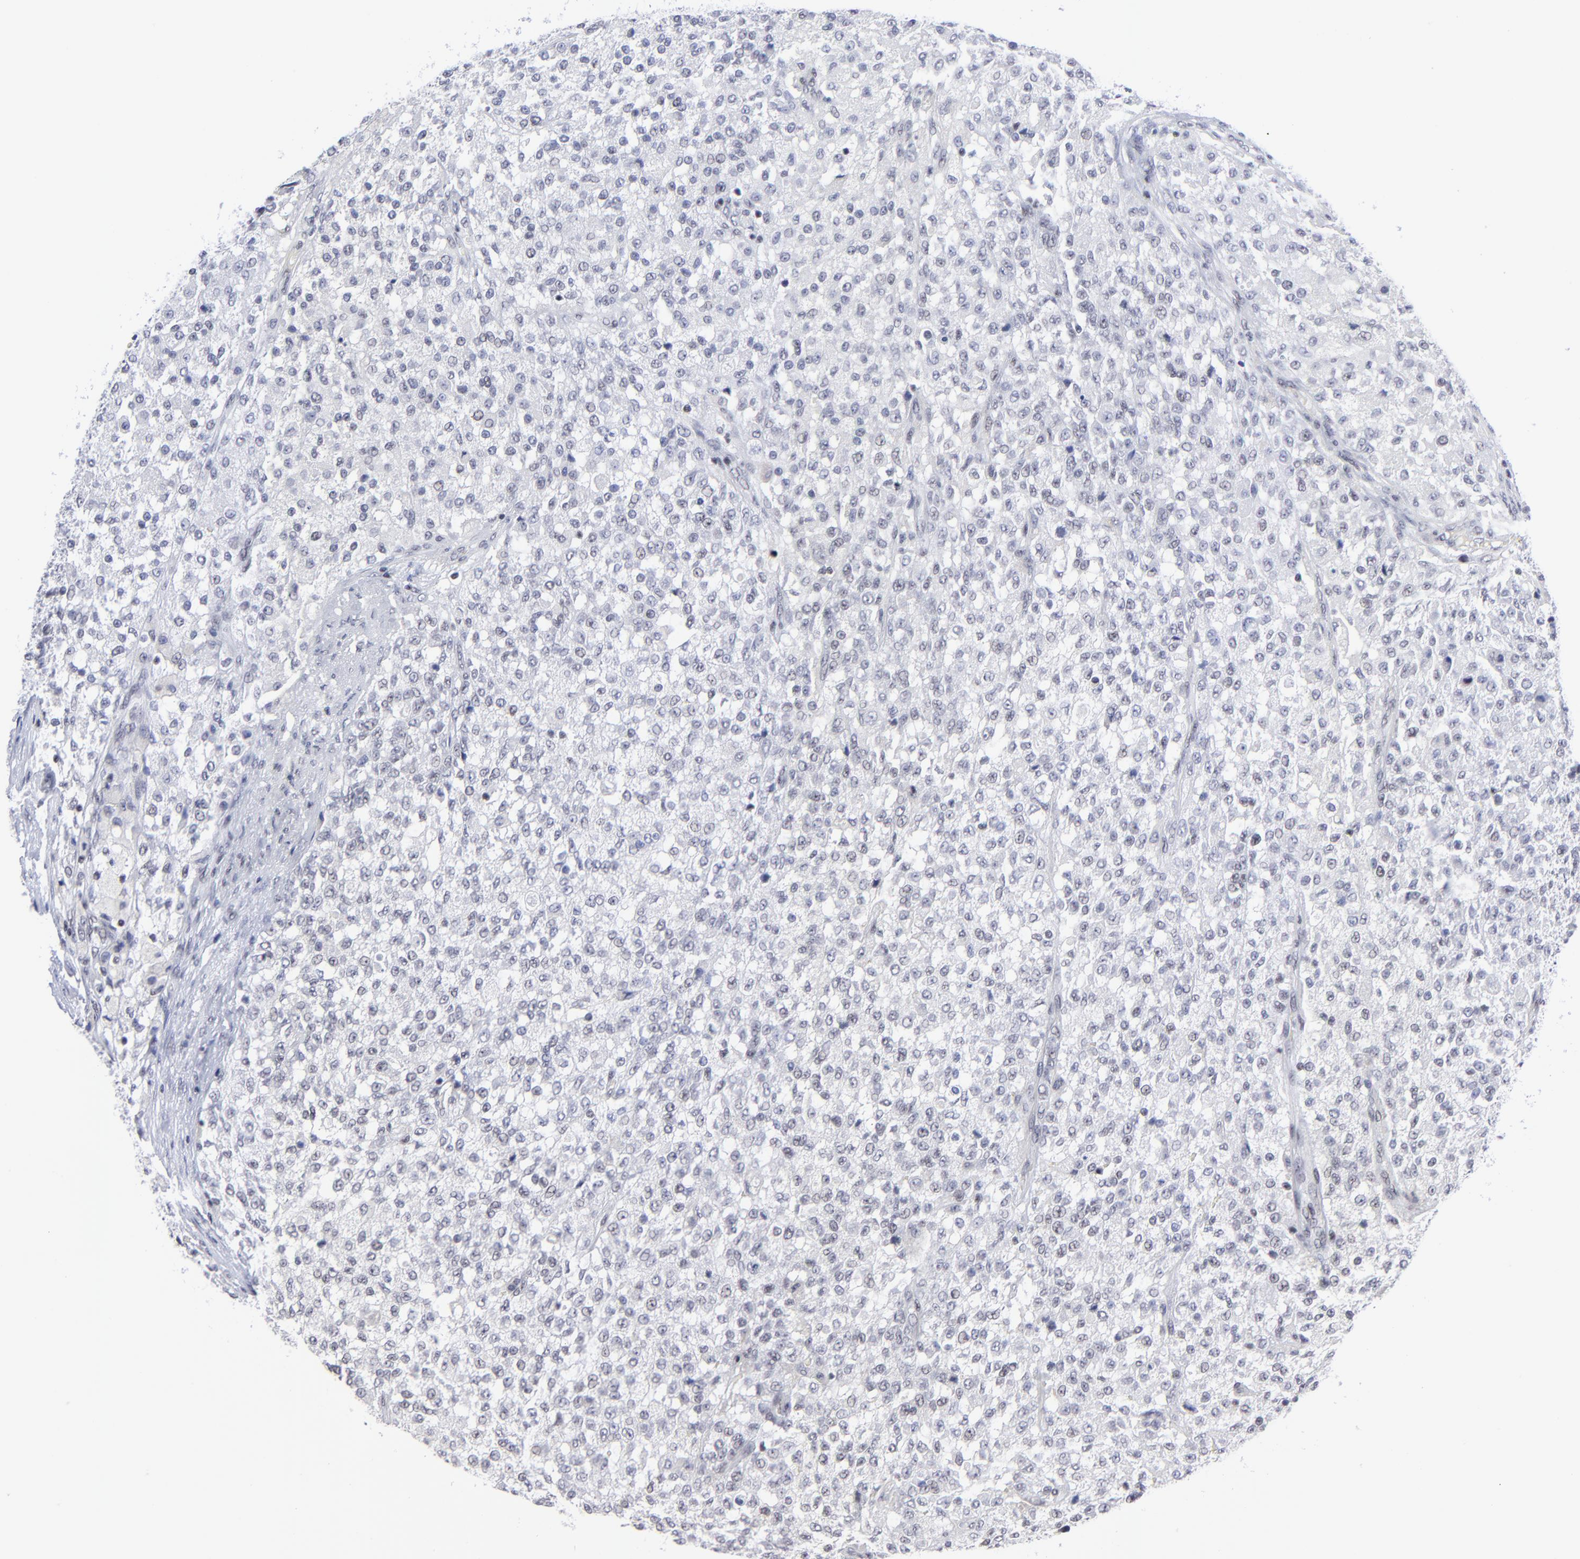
{"staining": {"intensity": "negative", "quantity": "none", "location": "none"}, "tissue": "testis cancer", "cell_type": "Tumor cells", "image_type": "cancer", "snomed": [{"axis": "morphology", "description": "Seminoma, NOS"}, {"axis": "topography", "description": "Testis"}], "caption": "This is an IHC micrograph of testis cancer. There is no positivity in tumor cells.", "gene": "SP2", "patient": {"sex": "male", "age": 59}}